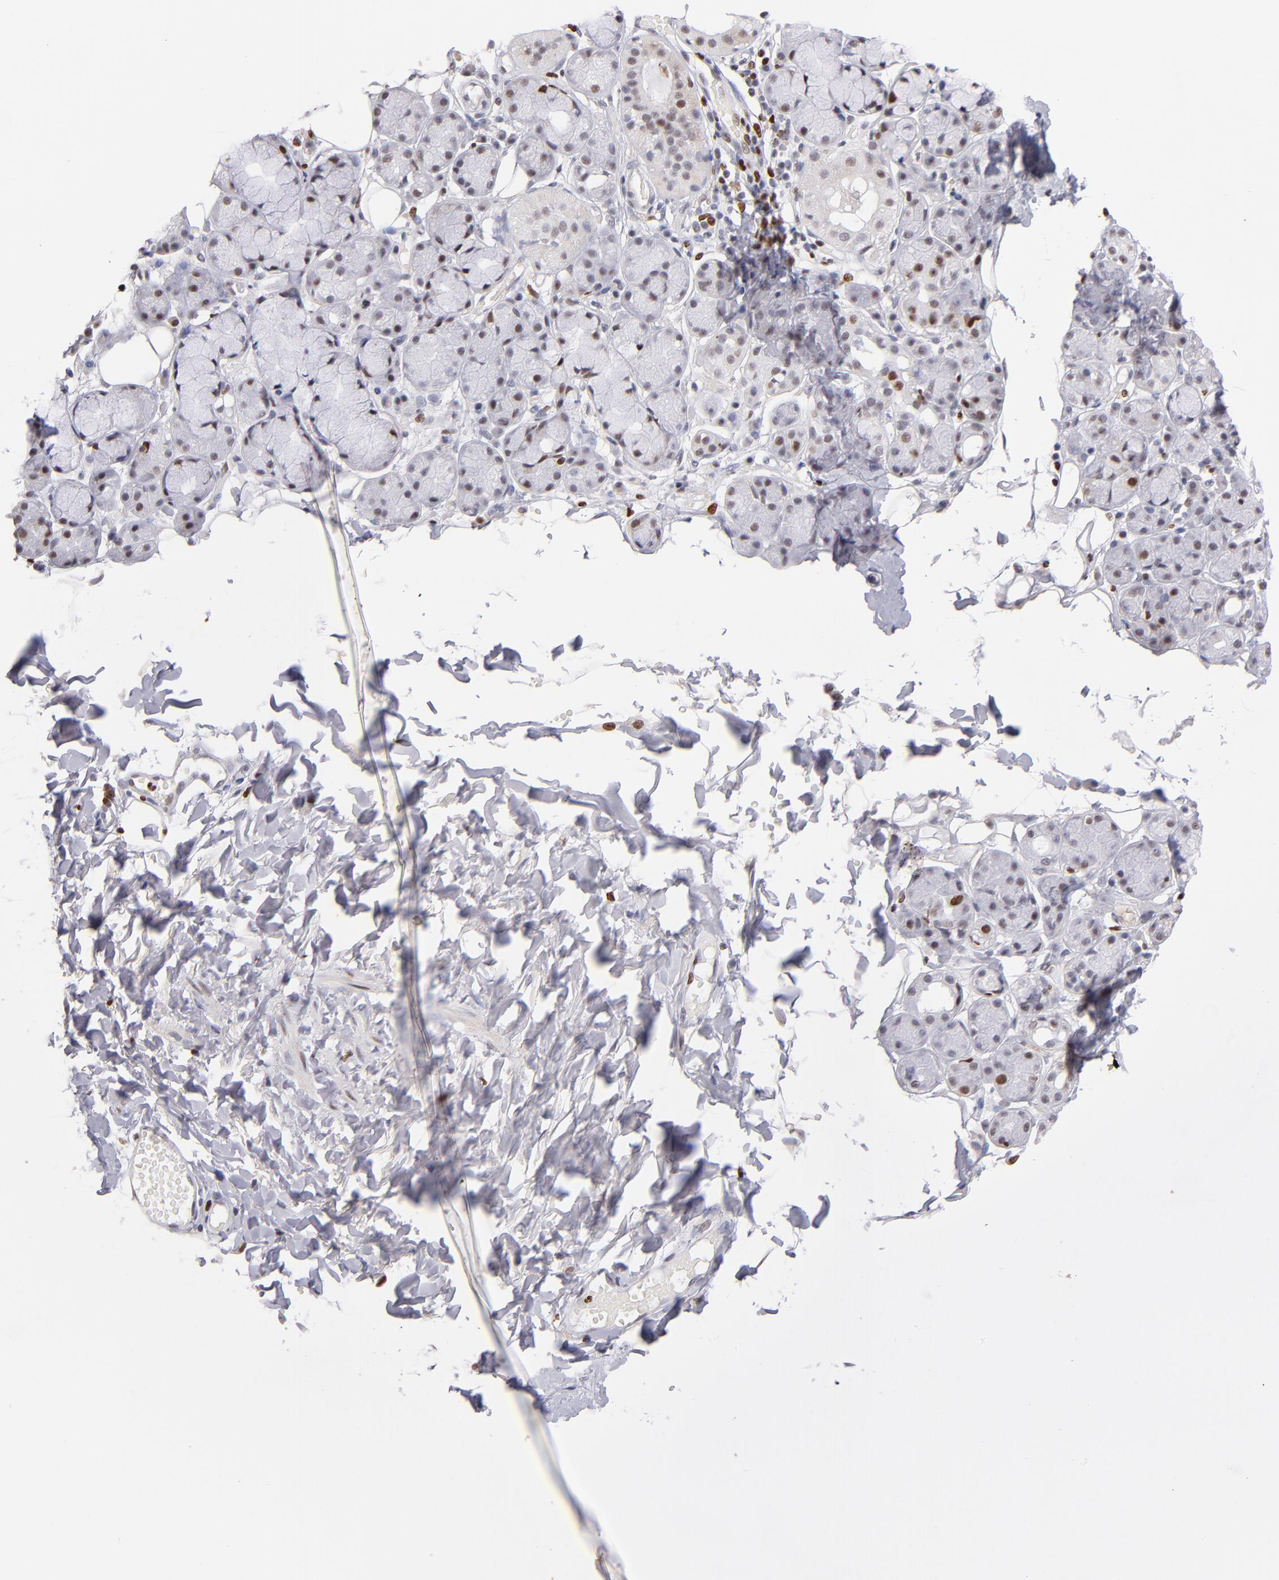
{"staining": {"intensity": "moderate", "quantity": "25%-75%", "location": "nuclear"}, "tissue": "salivary gland", "cell_type": "Glandular cells", "image_type": "normal", "snomed": [{"axis": "morphology", "description": "Normal tissue, NOS"}, {"axis": "topography", "description": "Skeletal muscle"}, {"axis": "topography", "description": "Oral tissue"}, {"axis": "topography", "description": "Salivary gland"}, {"axis": "topography", "description": "Peripheral nerve tissue"}], "caption": "Protein staining exhibits moderate nuclear positivity in about 25%-75% of glandular cells in normal salivary gland.", "gene": "POLA1", "patient": {"sex": "male", "age": 54}}